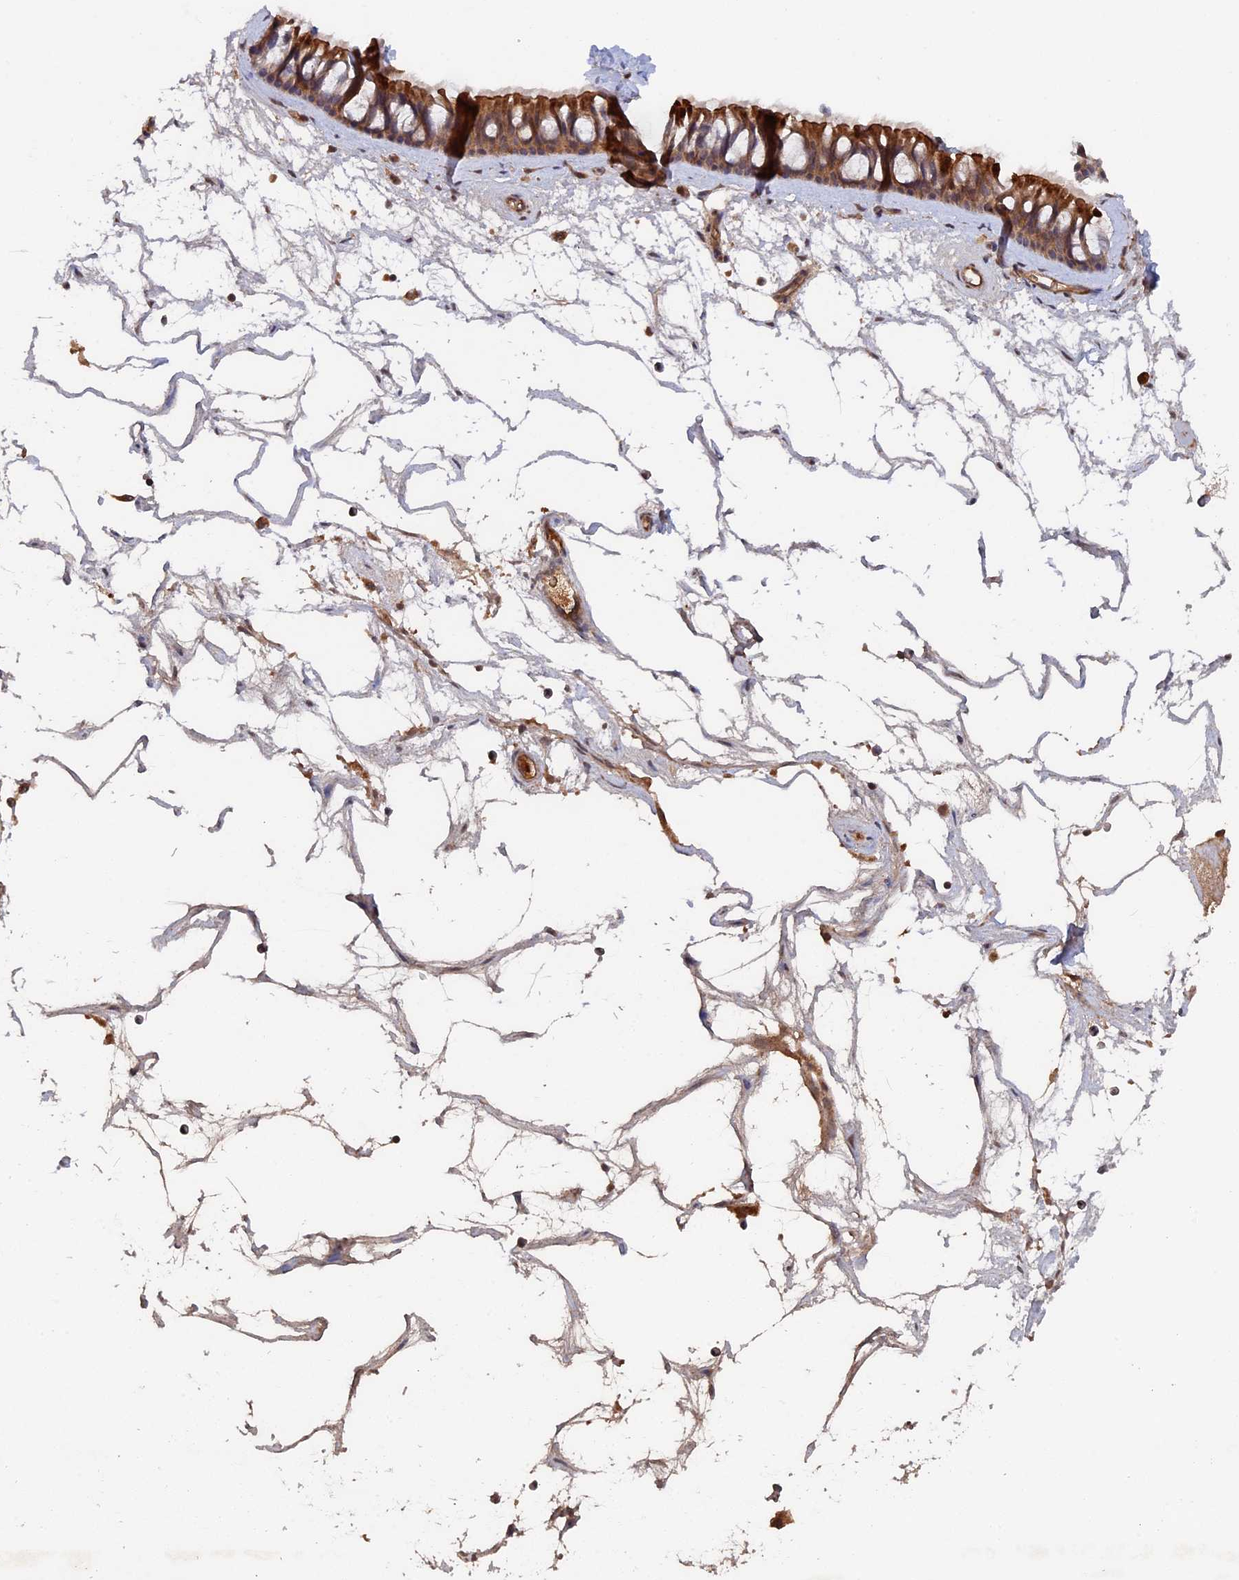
{"staining": {"intensity": "moderate", "quantity": ">75%", "location": "cytoplasmic/membranous"}, "tissue": "nasopharynx", "cell_type": "Respiratory epithelial cells", "image_type": "normal", "snomed": [{"axis": "morphology", "description": "Normal tissue, NOS"}, {"axis": "topography", "description": "Nasopharynx"}], "caption": "Protein staining by IHC displays moderate cytoplasmic/membranous expression in approximately >75% of respiratory epithelial cells in benign nasopharynx. Immunohistochemistry (ihc) stains the protein in brown and the nuclei are stained blue.", "gene": "RAB15", "patient": {"sex": "male", "age": 64}}